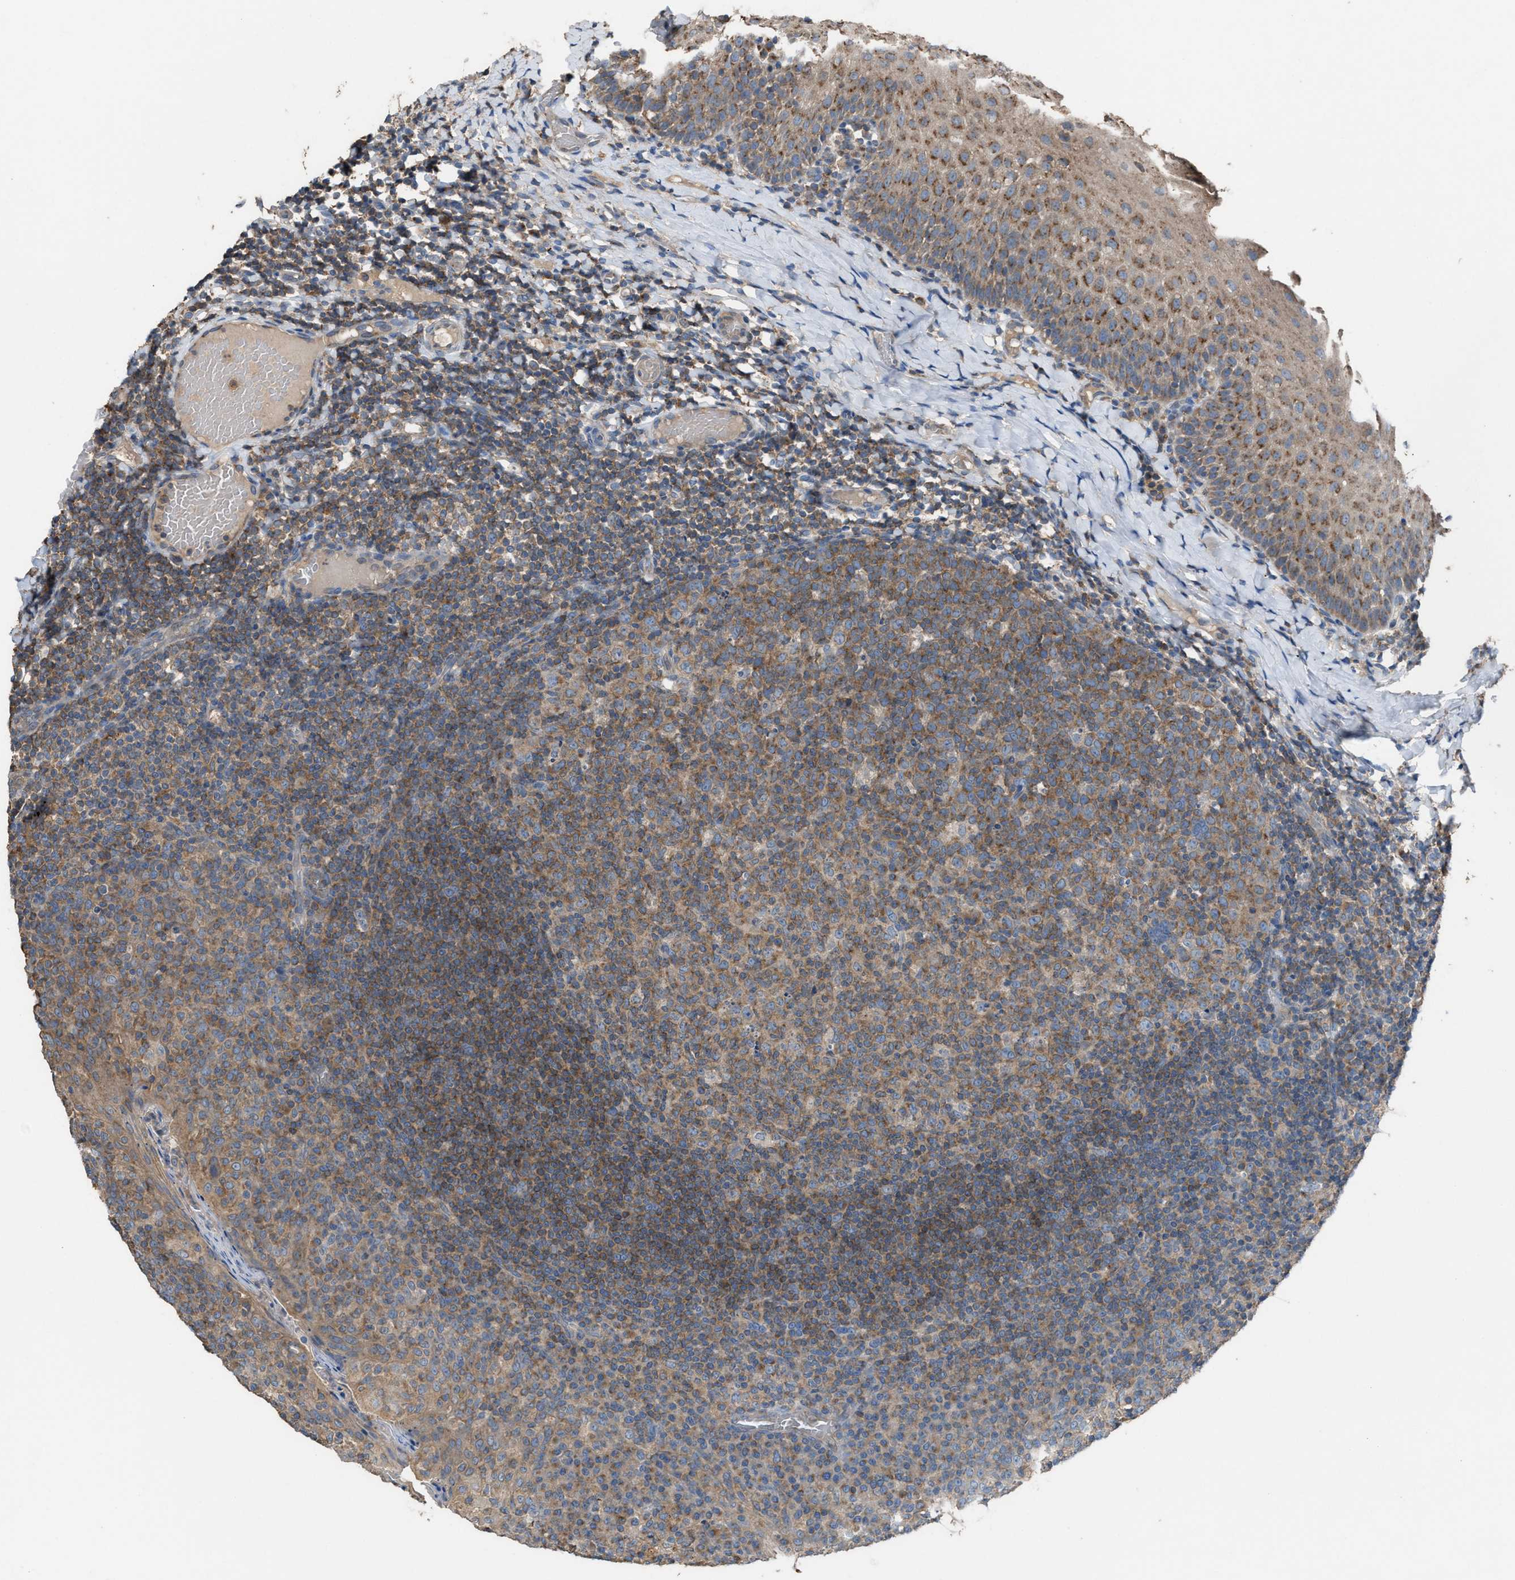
{"staining": {"intensity": "moderate", "quantity": ">75%", "location": "cytoplasmic/membranous"}, "tissue": "tonsil", "cell_type": "Germinal center cells", "image_type": "normal", "snomed": [{"axis": "morphology", "description": "Normal tissue, NOS"}, {"axis": "topography", "description": "Tonsil"}], "caption": "Tonsil stained with DAB immunohistochemistry displays medium levels of moderate cytoplasmic/membranous expression in about >75% of germinal center cells.", "gene": "TPK1", "patient": {"sex": "female", "age": 19}}